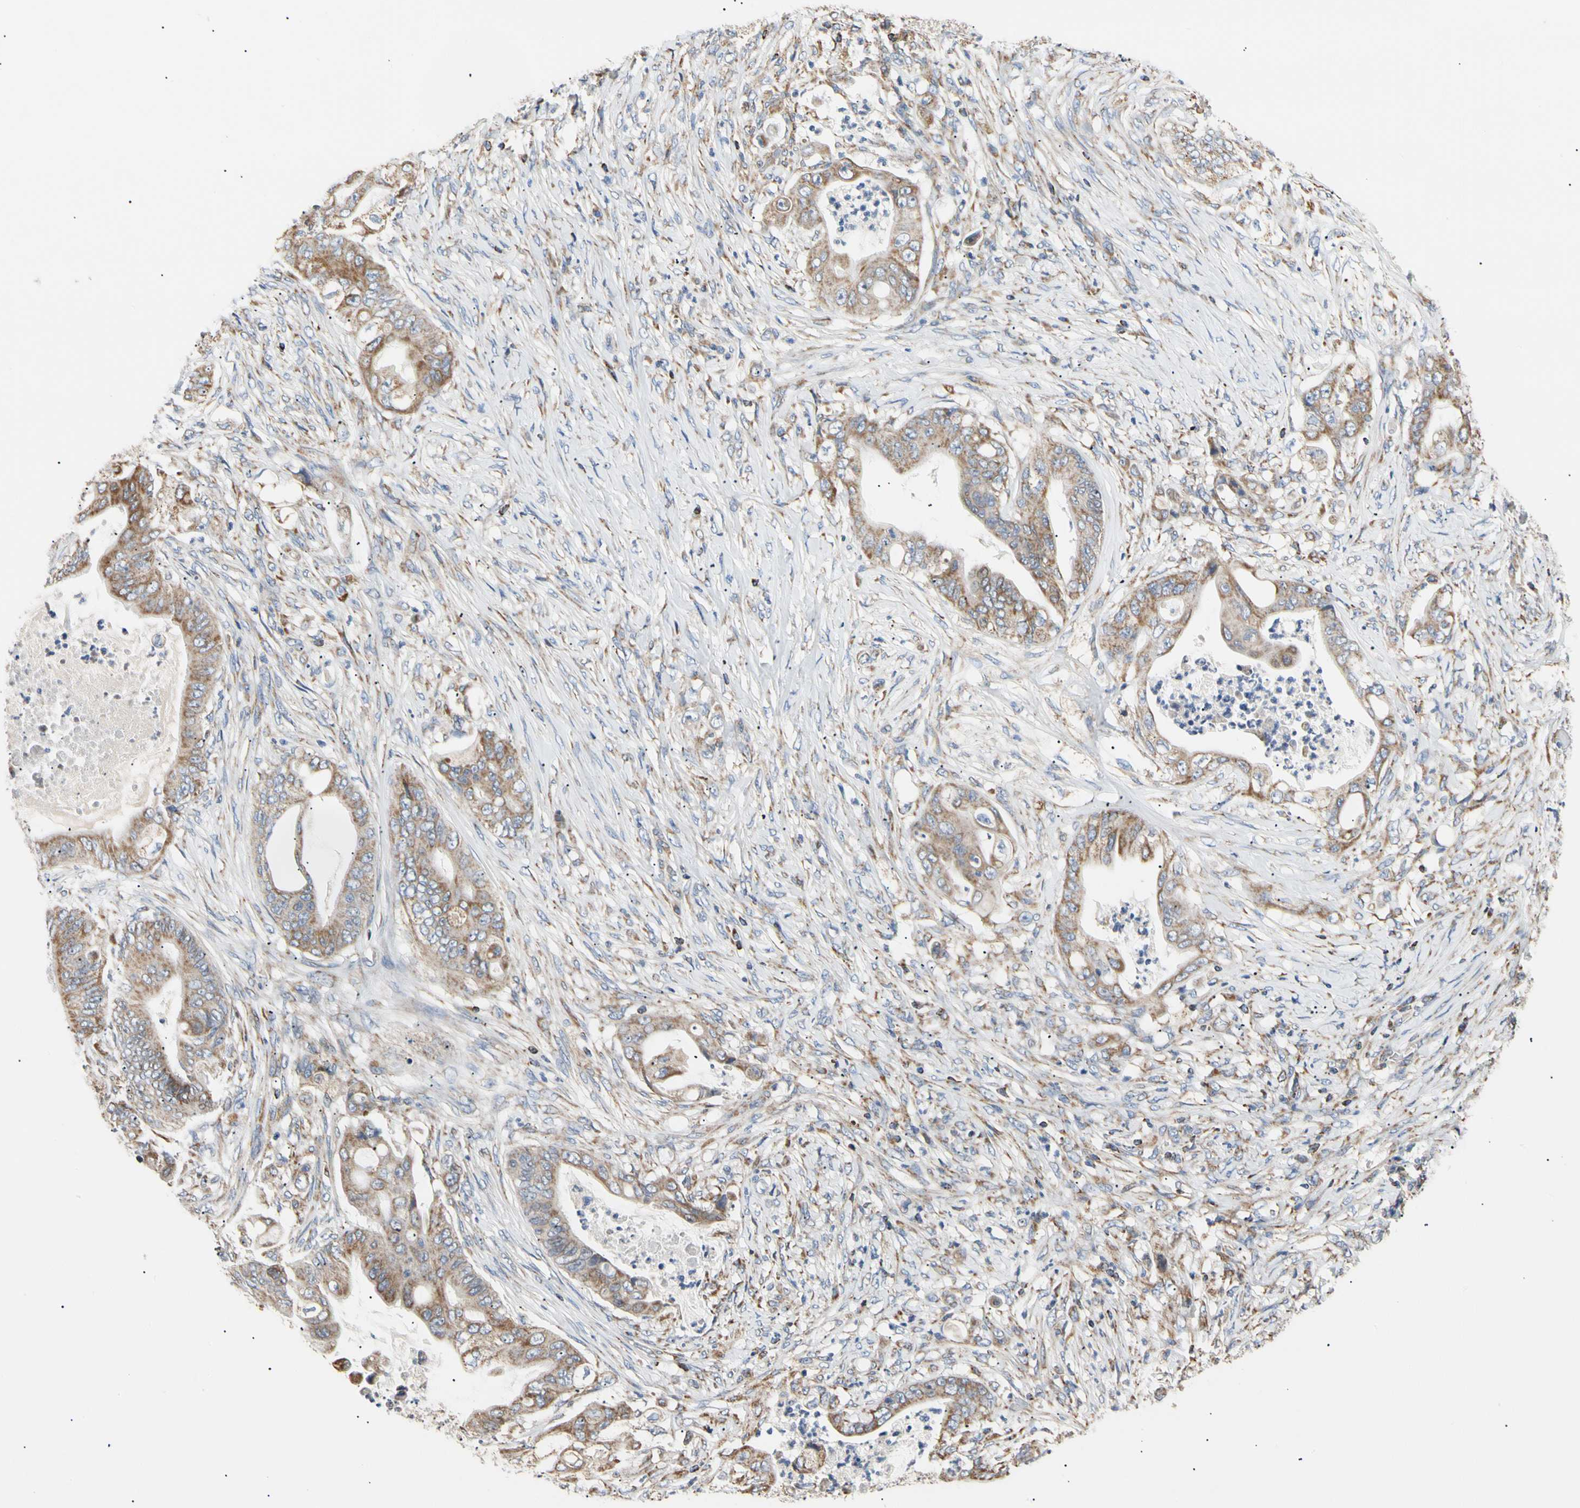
{"staining": {"intensity": "moderate", "quantity": ">75%", "location": "cytoplasmic/membranous"}, "tissue": "stomach cancer", "cell_type": "Tumor cells", "image_type": "cancer", "snomed": [{"axis": "morphology", "description": "Adenocarcinoma, NOS"}, {"axis": "topography", "description": "Stomach"}], "caption": "This micrograph displays immunohistochemistry (IHC) staining of stomach adenocarcinoma, with medium moderate cytoplasmic/membranous expression in approximately >75% of tumor cells.", "gene": "PLGRKT", "patient": {"sex": "female", "age": 73}}